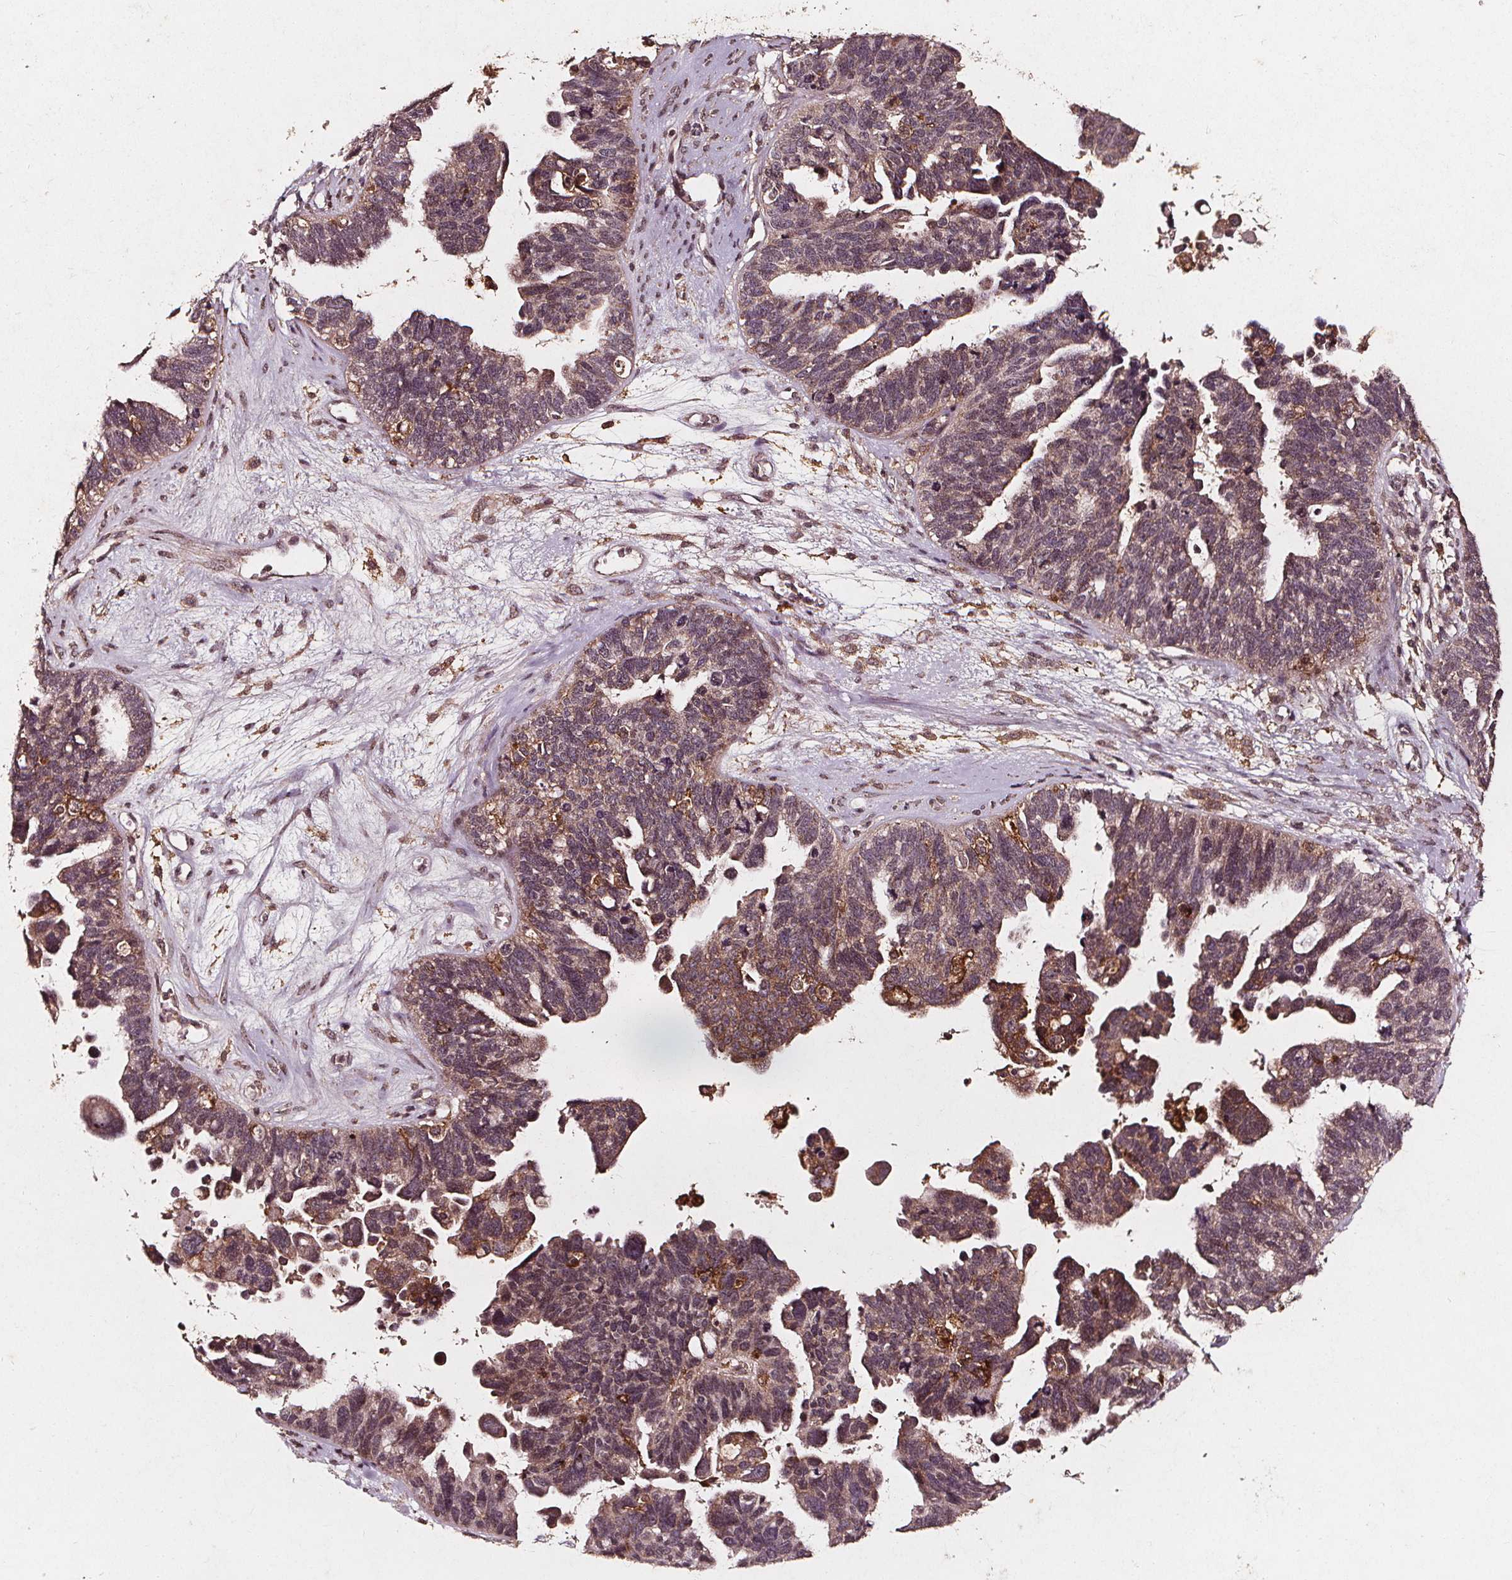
{"staining": {"intensity": "weak", "quantity": "<25%", "location": "cytoplasmic/membranous"}, "tissue": "ovarian cancer", "cell_type": "Tumor cells", "image_type": "cancer", "snomed": [{"axis": "morphology", "description": "Cystadenocarcinoma, serous, NOS"}, {"axis": "topography", "description": "Ovary"}], "caption": "The photomicrograph displays no significant positivity in tumor cells of ovarian cancer.", "gene": "ABCA1", "patient": {"sex": "female", "age": 60}}